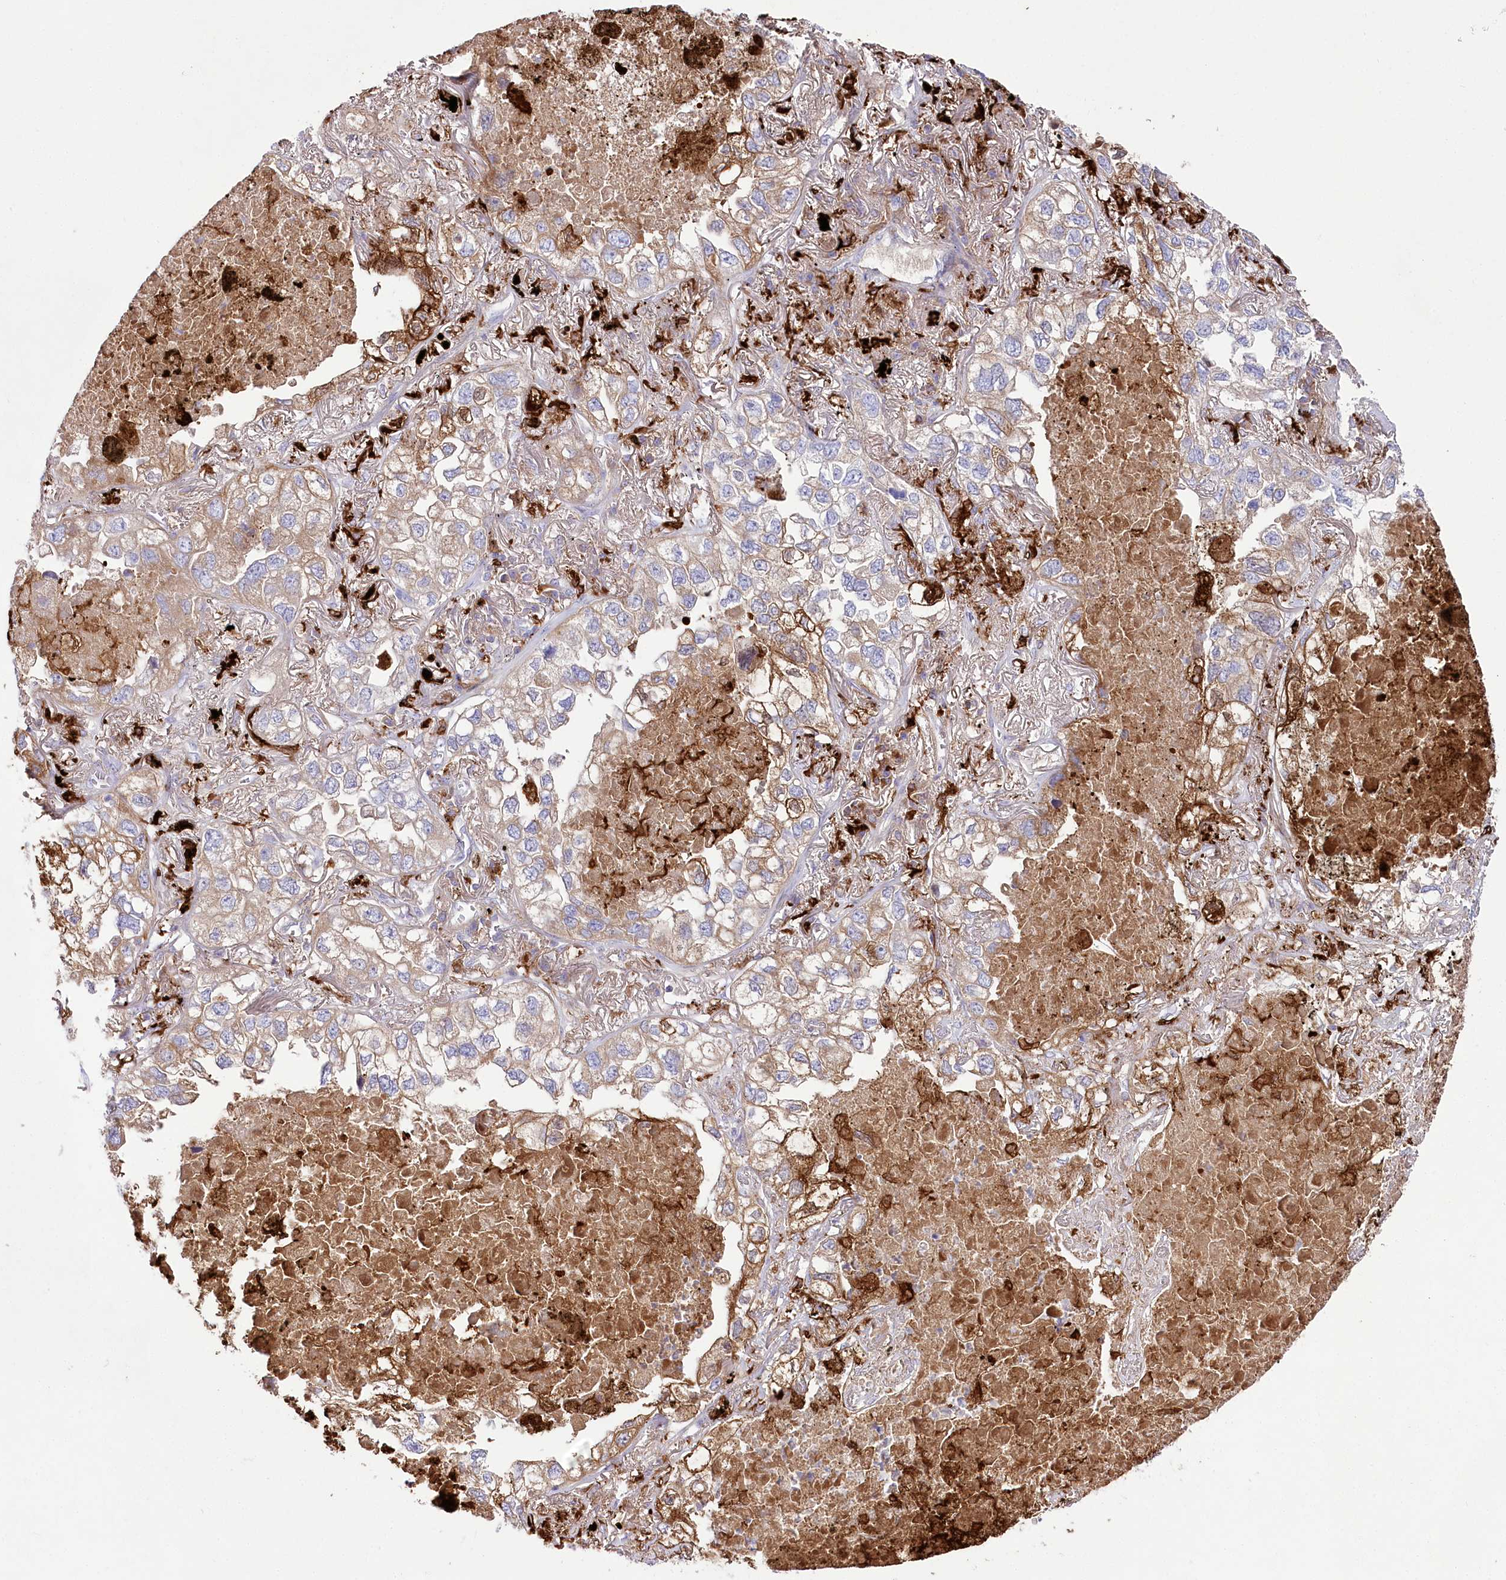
{"staining": {"intensity": "weak", "quantity": ">75%", "location": "cytoplasmic/membranous"}, "tissue": "lung cancer", "cell_type": "Tumor cells", "image_type": "cancer", "snomed": [{"axis": "morphology", "description": "Adenocarcinoma, NOS"}, {"axis": "topography", "description": "Lung"}], "caption": "This image displays lung adenocarcinoma stained with immunohistochemistry (IHC) to label a protein in brown. The cytoplasmic/membranous of tumor cells show weak positivity for the protein. Nuclei are counter-stained blue.", "gene": "DNAJC19", "patient": {"sex": "male", "age": 65}}